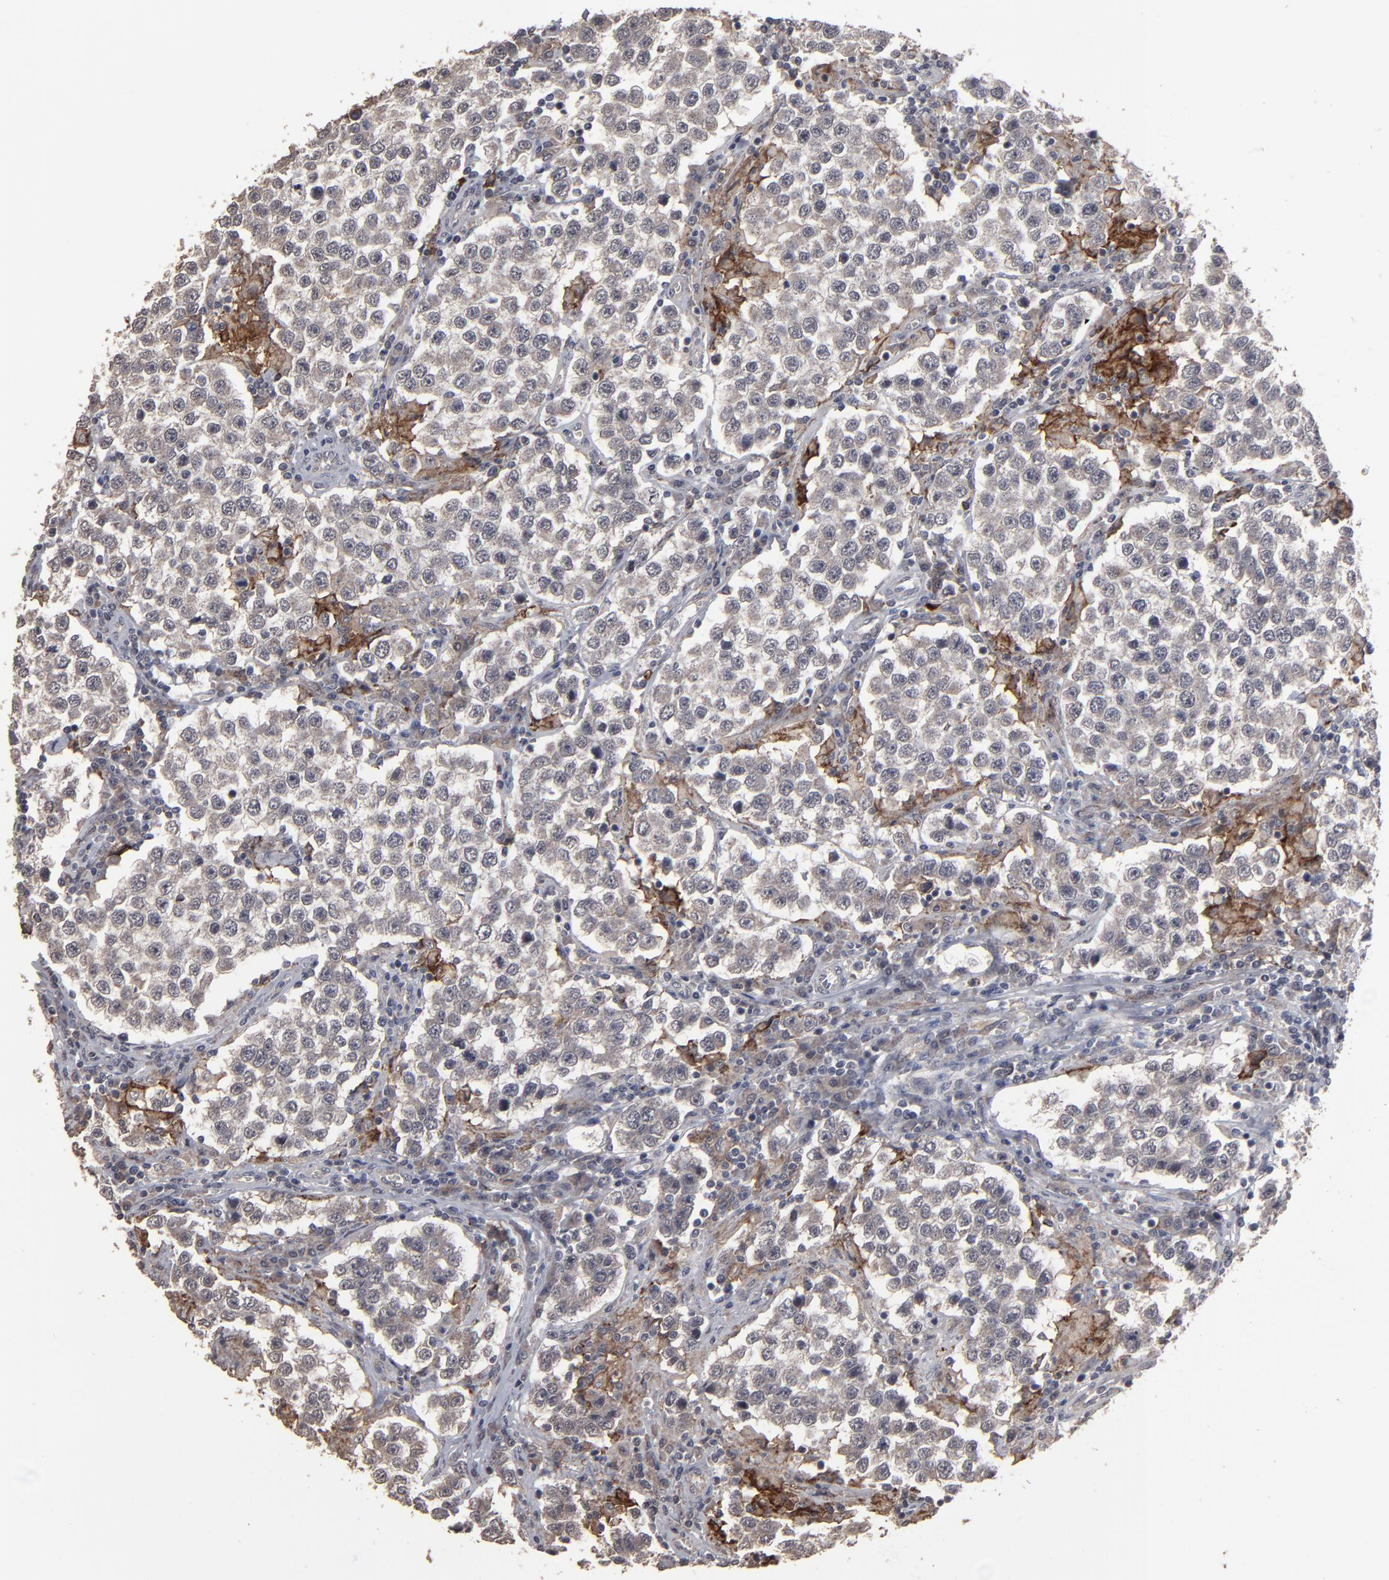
{"staining": {"intensity": "moderate", "quantity": "25%-75%", "location": "cytoplasmic/membranous"}, "tissue": "testis cancer", "cell_type": "Tumor cells", "image_type": "cancer", "snomed": [{"axis": "morphology", "description": "Seminoma, NOS"}, {"axis": "topography", "description": "Testis"}], "caption": "This is an image of immunohistochemistry staining of testis cancer (seminoma), which shows moderate expression in the cytoplasmic/membranous of tumor cells.", "gene": "SLC22A17", "patient": {"sex": "male", "age": 36}}